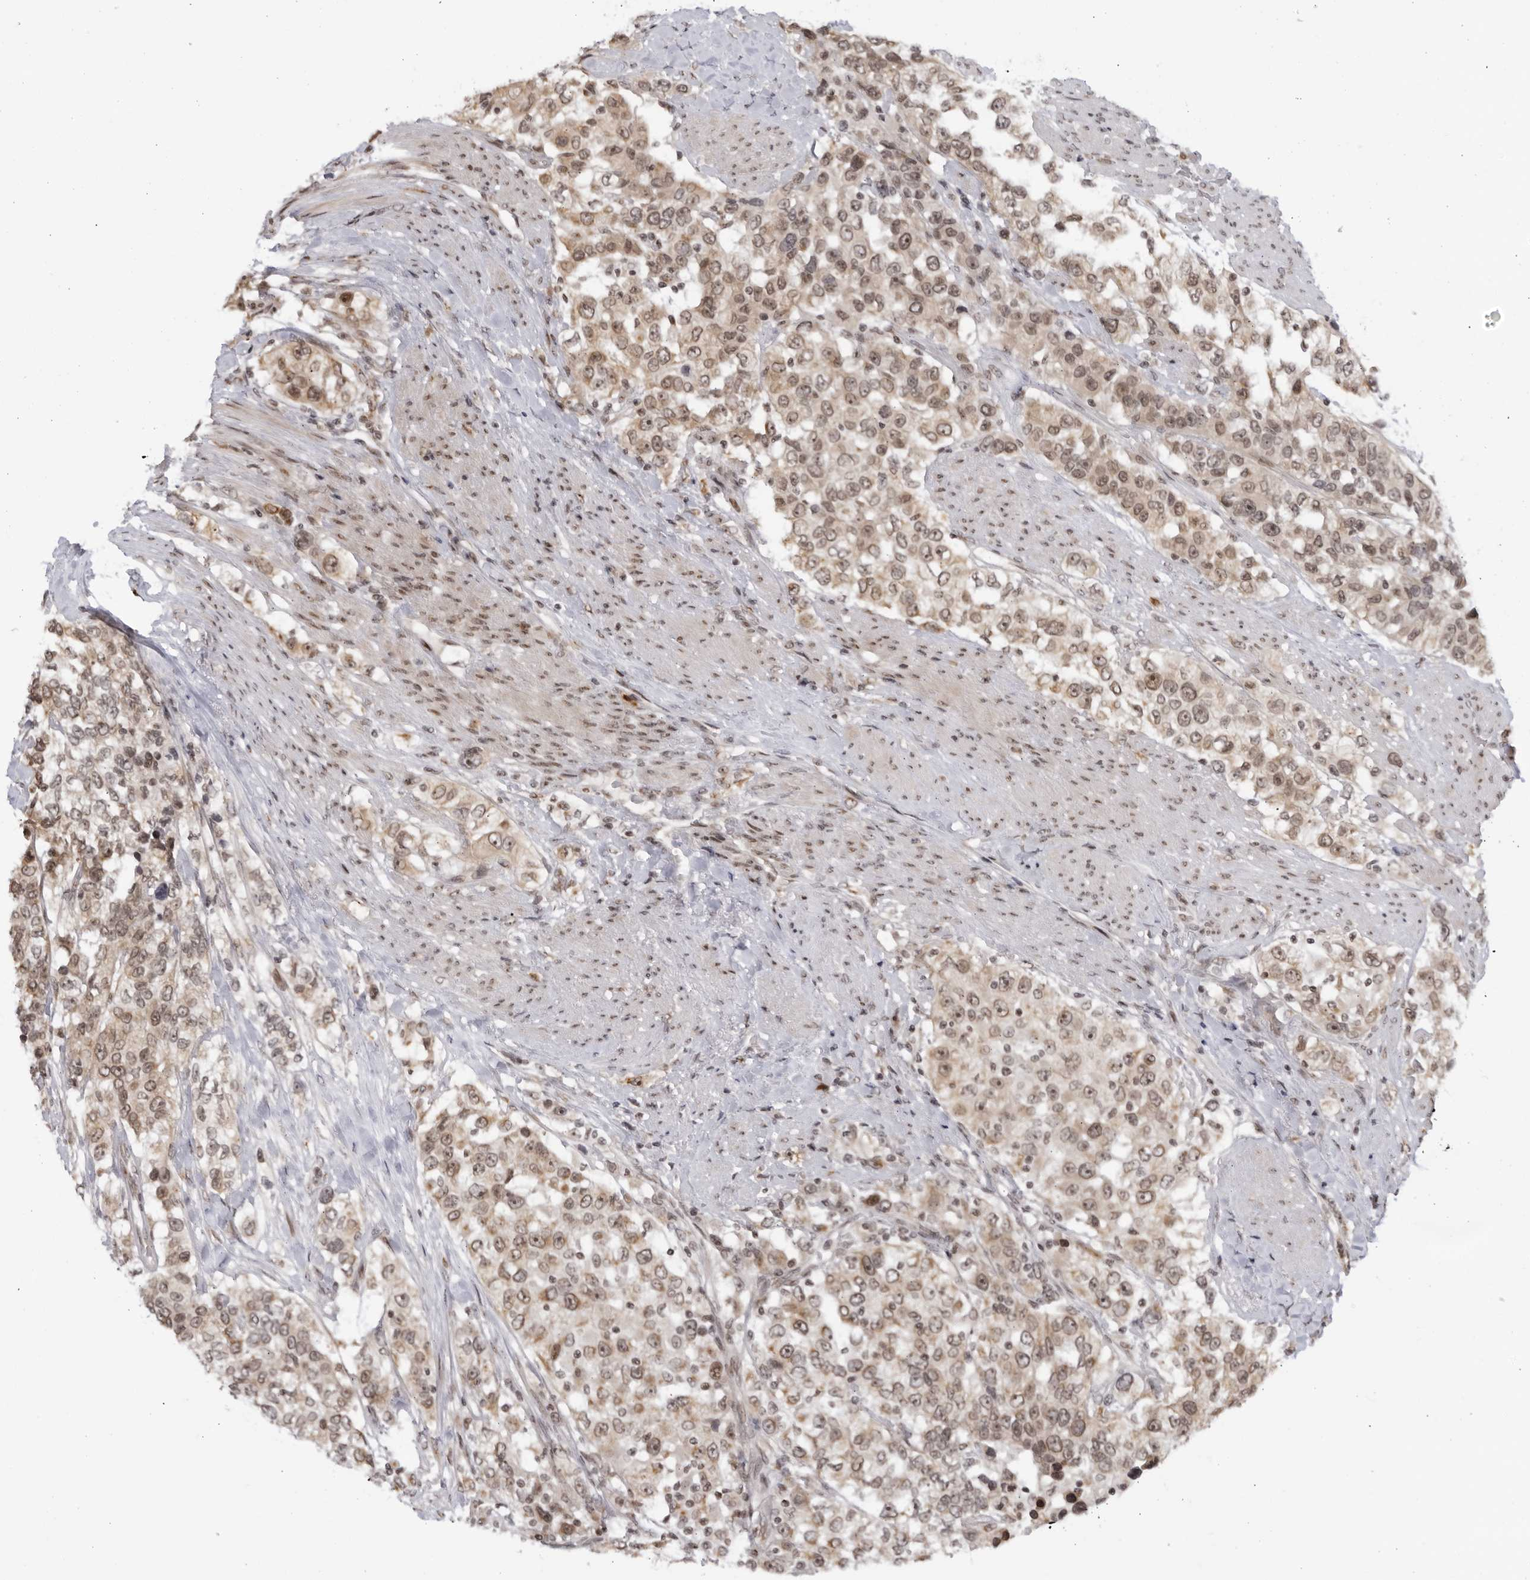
{"staining": {"intensity": "weak", "quantity": "25%-75%", "location": "cytoplasmic/membranous,nuclear"}, "tissue": "urothelial cancer", "cell_type": "Tumor cells", "image_type": "cancer", "snomed": [{"axis": "morphology", "description": "Urothelial carcinoma, High grade"}, {"axis": "topography", "description": "Urinary bladder"}], "caption": "Human high-grade urothelial carcinoma stained with a brown dye demonstrates weak cytoplasmic/membranous and nuclear positive positivity in about 25%-75% of tumor cells.", "gene": "RASGEF1C", "patient": {"sex": "female", "age": 80}}